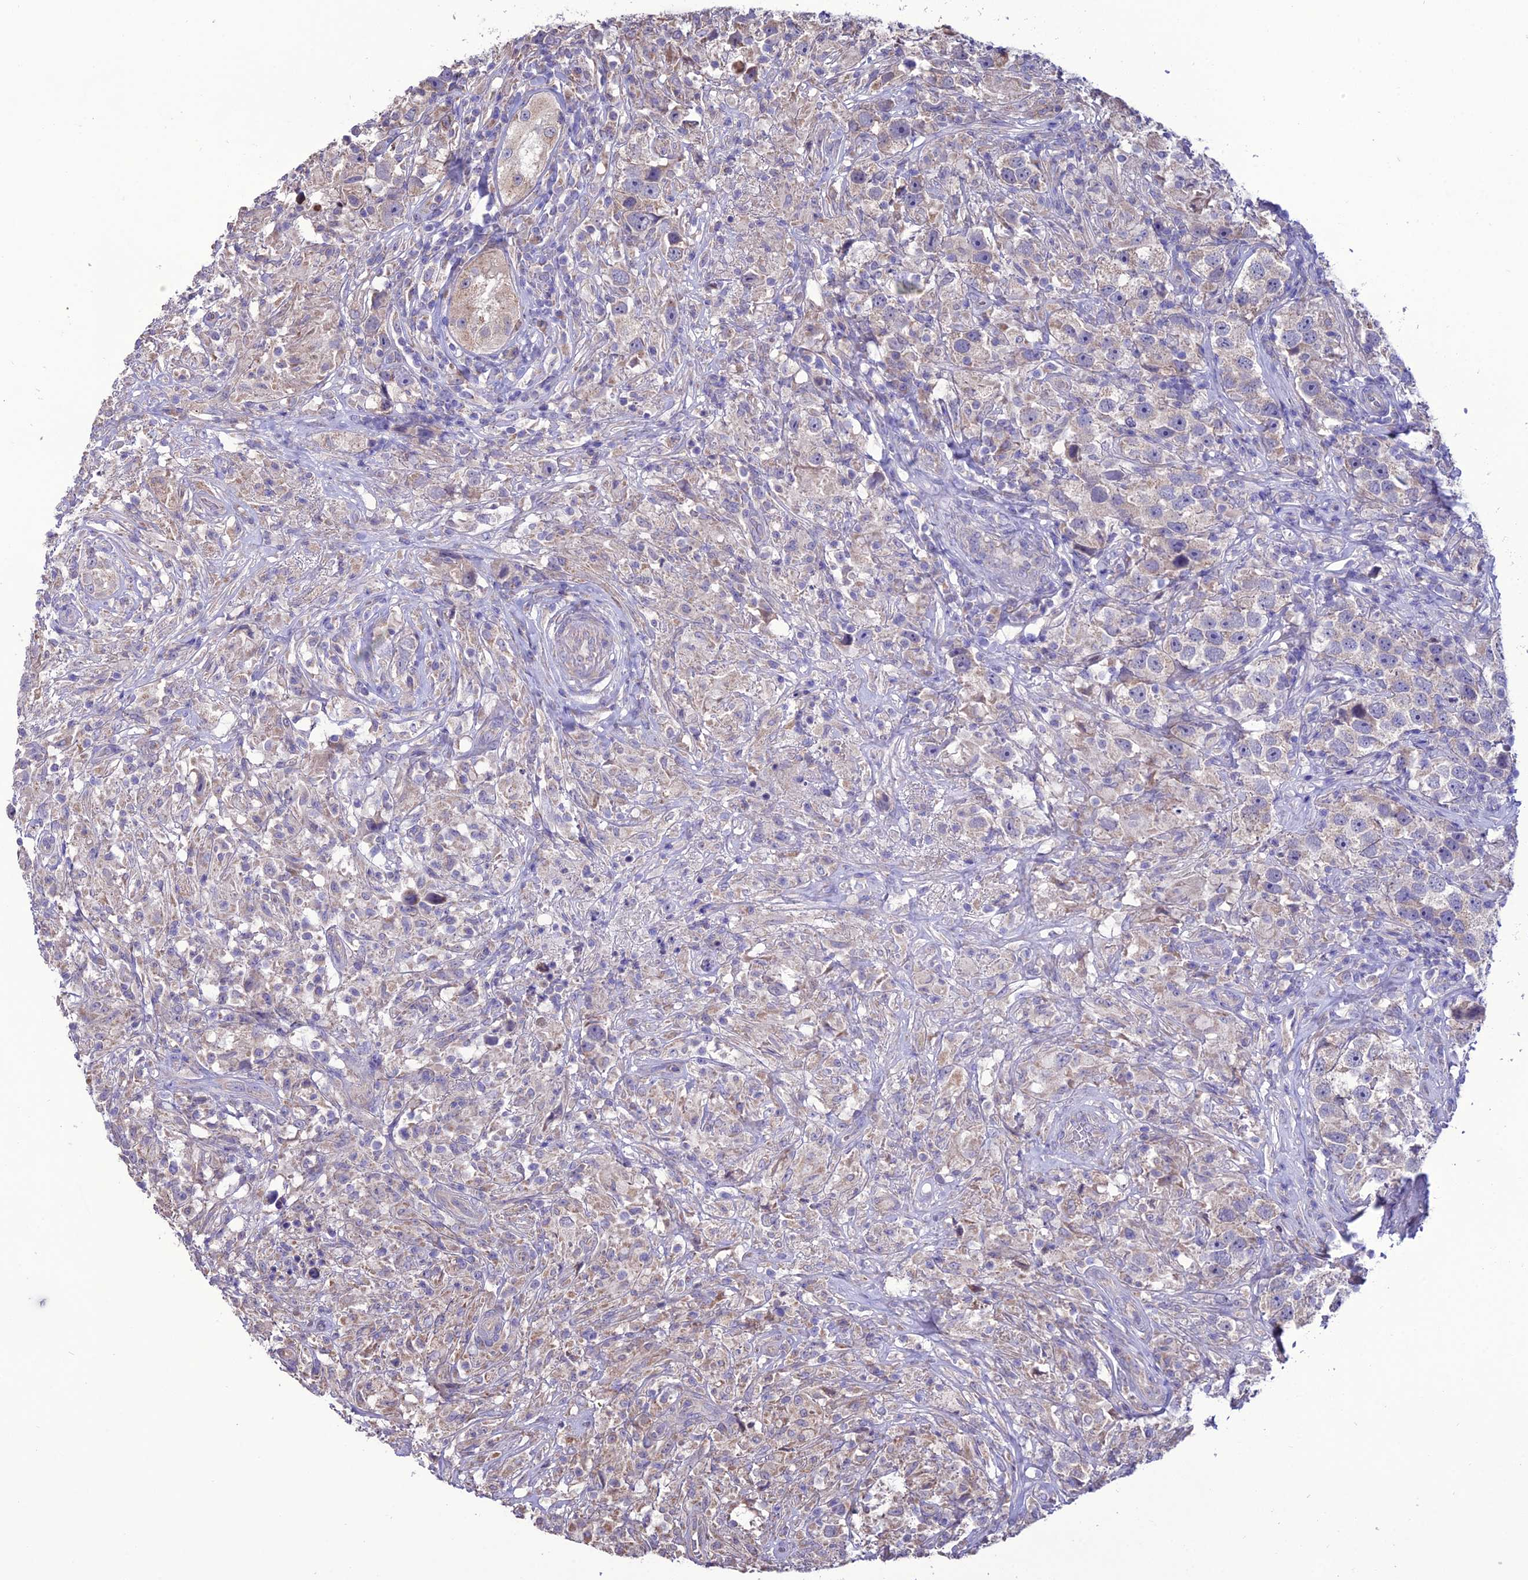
{"staining": {"intensity": "weak", "quantity": "<25%", "location": "cytoplasmic/membranous"}, "tissue": "testis cancer", "cell_type": "Tumor cells", "image_type": "cancer", "snomed": [{"axis": "morphology", "description": "Seminoma, NOS"}, {"axis": "topography", "description": "Testis"}], "caption": "Tumor cells are negative for brown protein staining in testis cancer.", "gene": "HOGA1", "patient": {"sex": "male", "age": 49}}